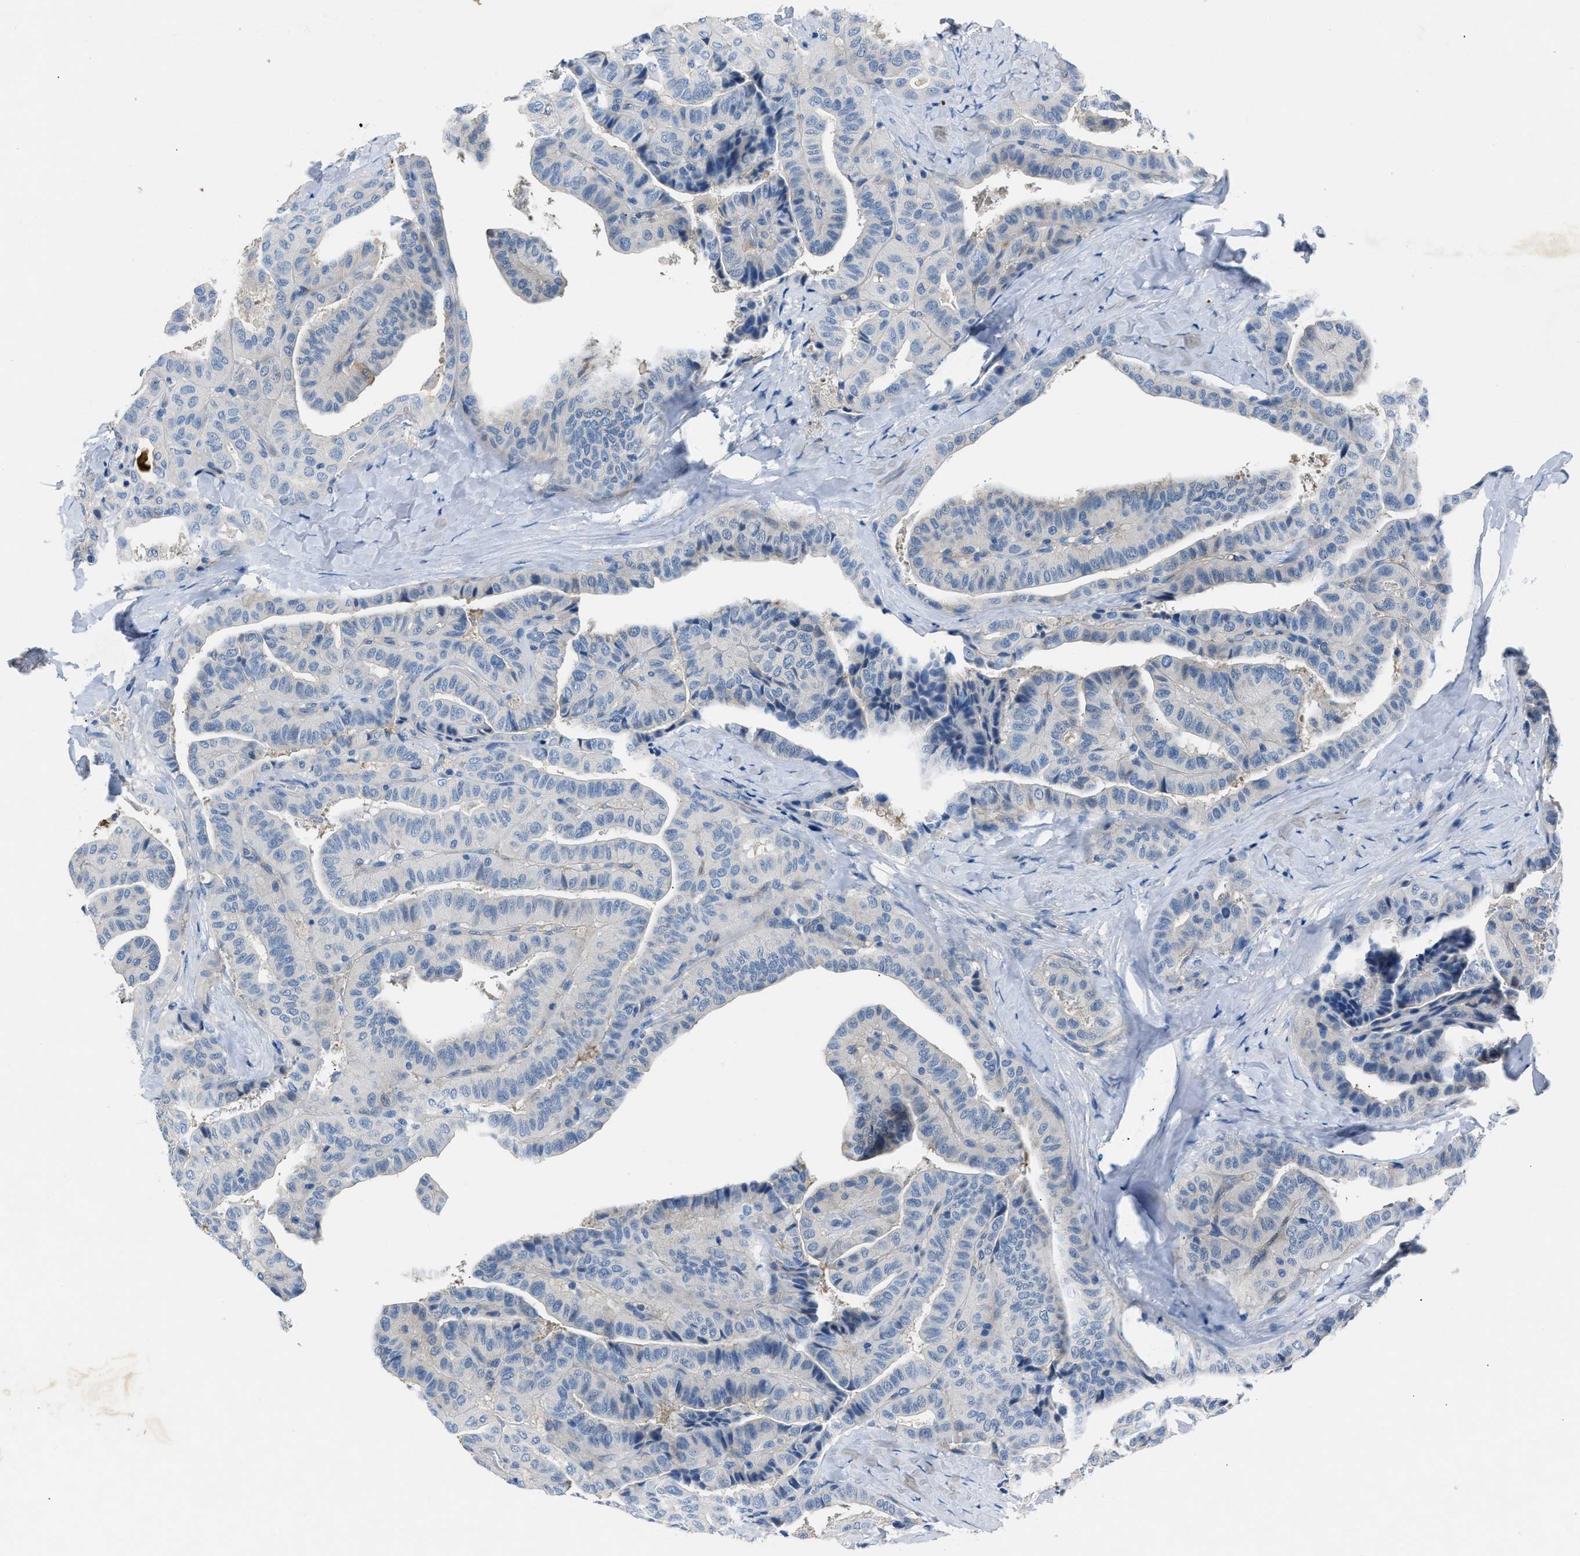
{"staining": {"intensity": "negative", "quantity": "none", "location": "none"}, "tissue": "thyroid cancer", "cell_type": "Tumor cells", "image_type": "cancer", "snomed": [{"axis": "morphology", "description": "Papillary adenocarcinoma, NOS"}, {"axis": "topography", "description": "Thyroid gland"}], "caption": "A histopathology image of human thyroid cancer is negative for staining in tumor cells.", "gene": "DNAAF5", "patient": {"sex": "male", "age": 77}}